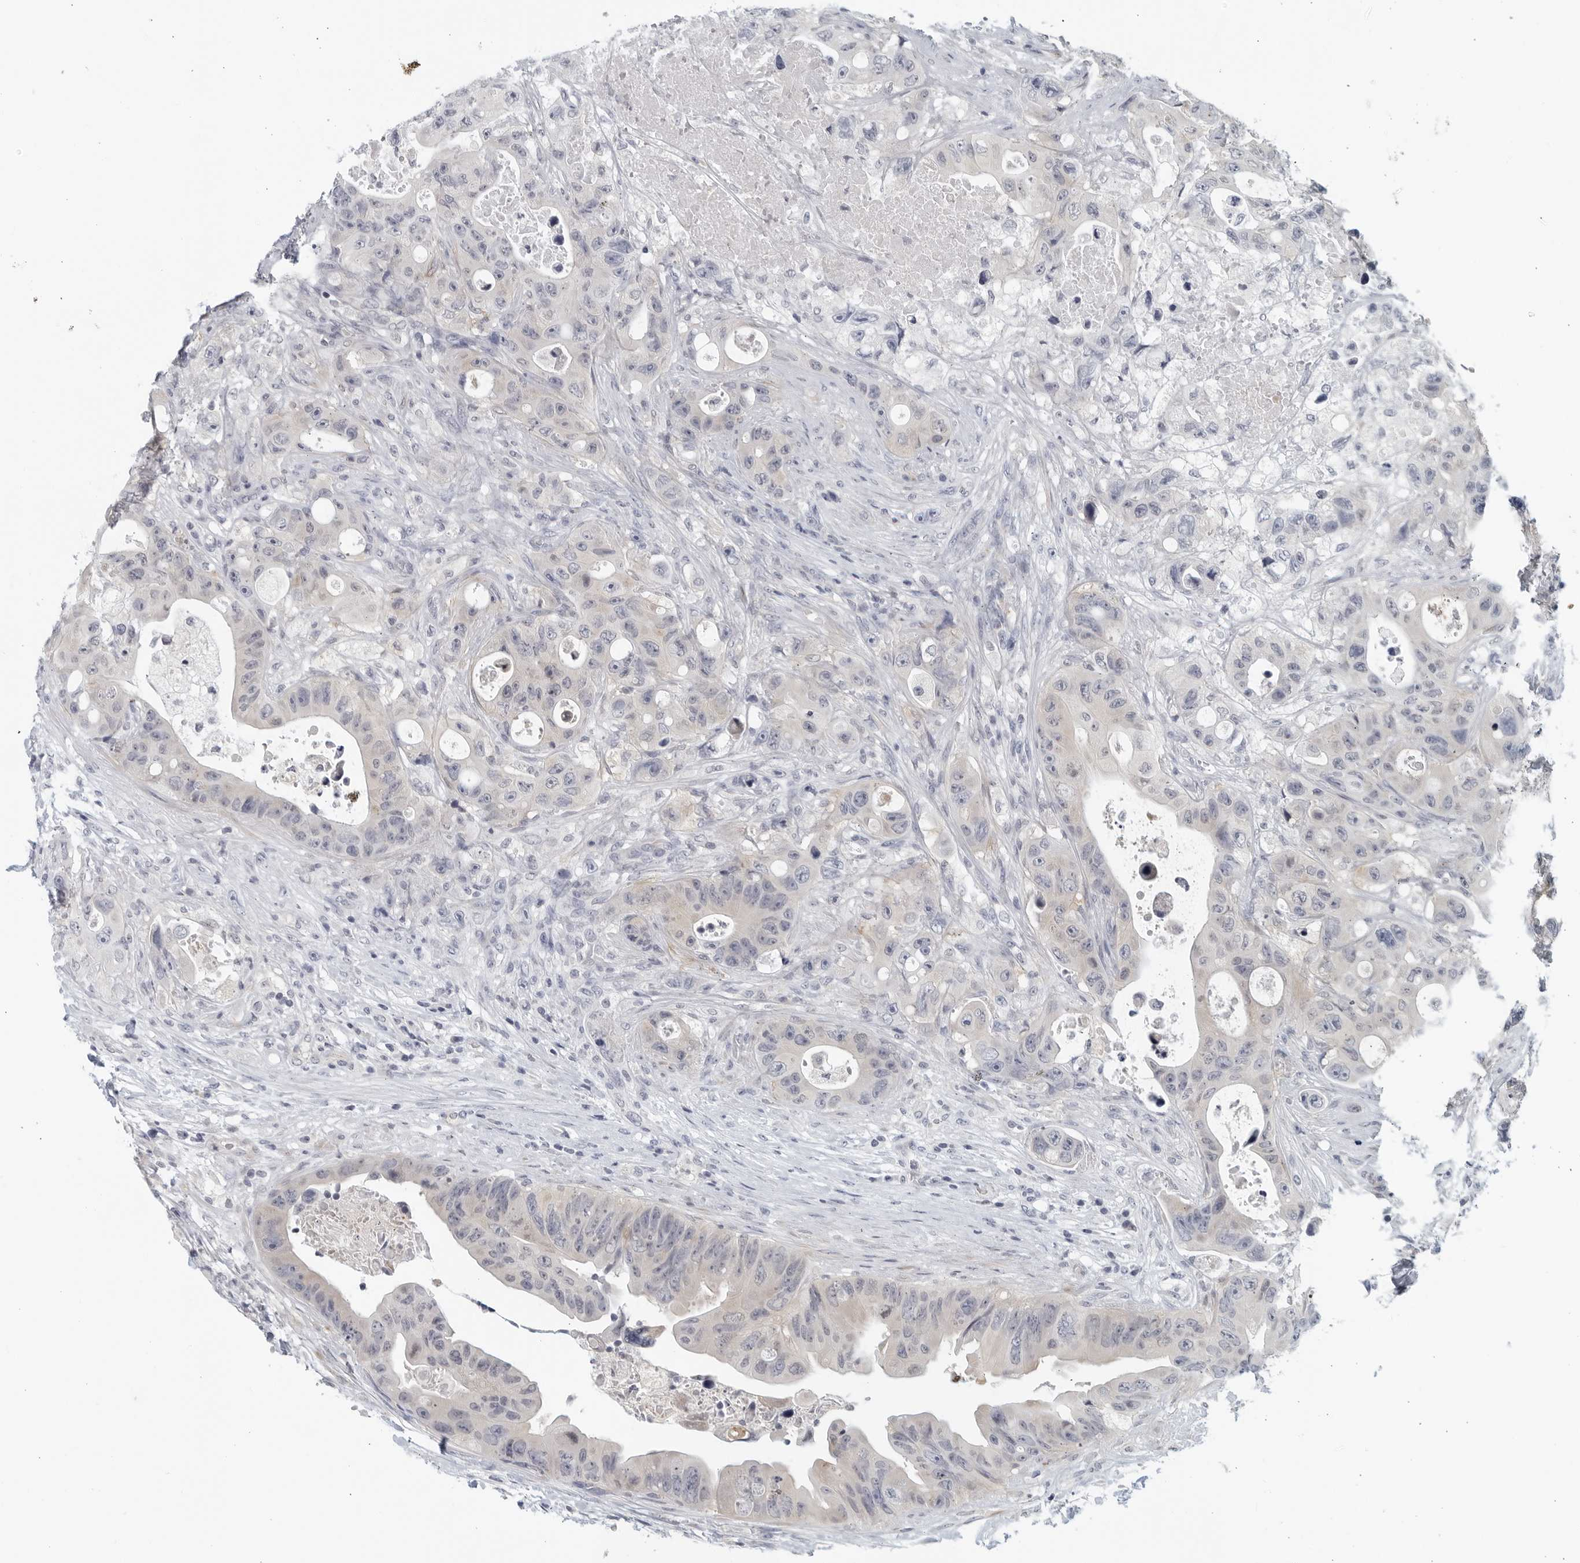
{"staining": {"intensity": "negative", "quantity": "none", "location": "none"}, "tissue": "colorectal cancer", "cell_type": "Tumor cells", "image_type": "cancer", "snomed": [{"axis": "morphology", "description": "Adenocarcinoma, NOS"}, {"axis": "topography", "description": "Colon"}], "caption": "High magnification brightfield microscopy of colorectal cancer (adenocarcinoma) stained with DAB (3,3'-diaminobenzidine) (brown) and counterstained with hematoxylin (blue): tumor cells show no significant staining.", "gene": "MATN1", "patient": {"sex": "female", "age": 46}}